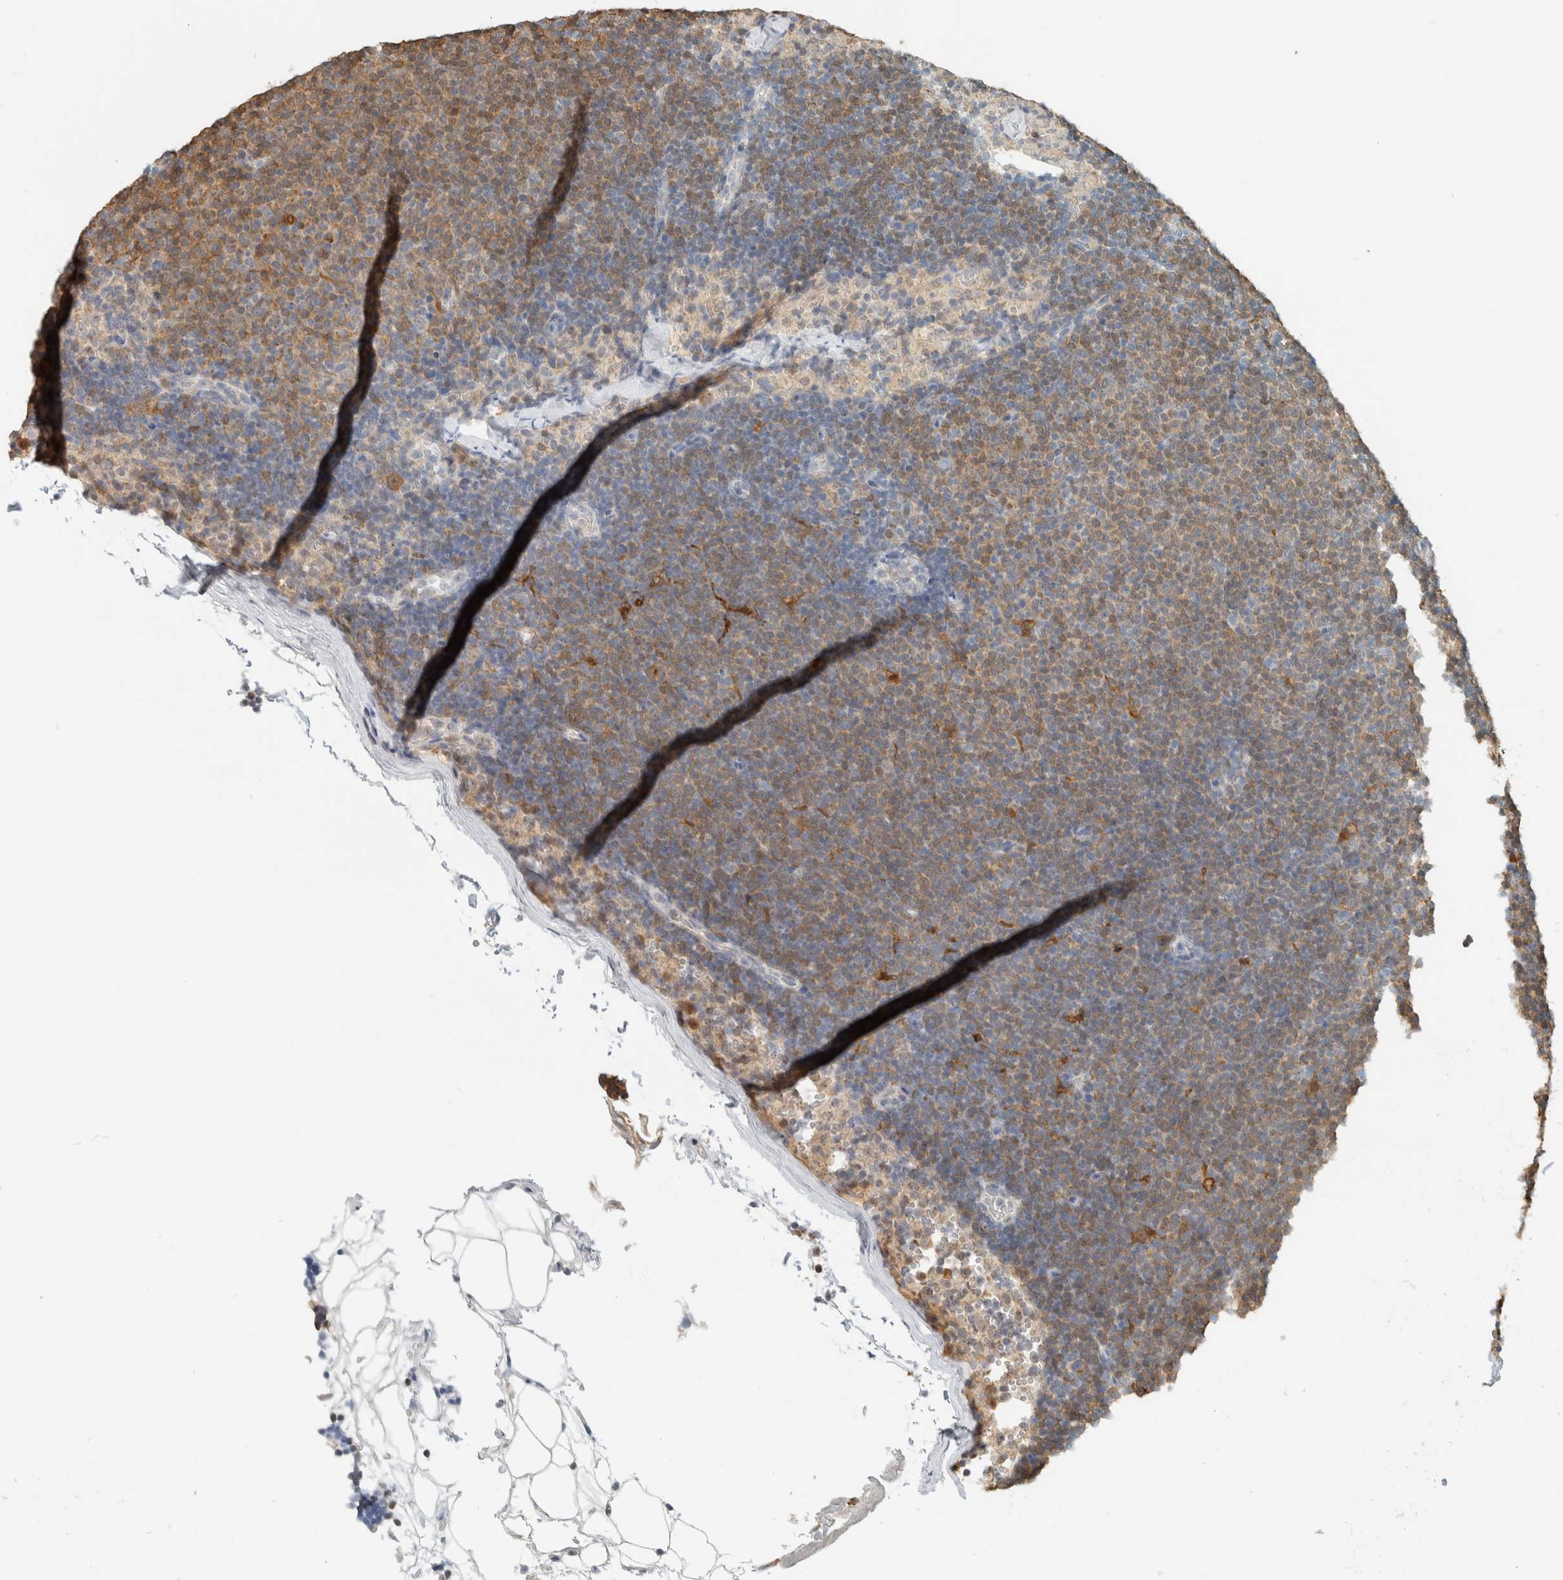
{"staining": {"intensity": "weak", "quantity": ">75%", "location": "cytoplasmic/membranous"}, "tissue": "lymphoma", "cell_type": "Tumor cells", "image_type": "cancer", "snomed": [{"axis": "morphology", "description": "Malignant lymphoma, non-Hodgkin's type, Low grade"}, {"axis": "topography", "description": "Lymph node"}], "caption": "Immunohistochemistry (IHC) photomicrograph of neoplastic tissue: lymphoma stained using IHC demonstrates low levels of weak protein expression localized specifically in the cytoplasmic/membranous of tumor cells, appearing as a cytoplasmic/membranous brown color.", "gene": "CAPG", "patient": {"sex": "female", "age": 53}}